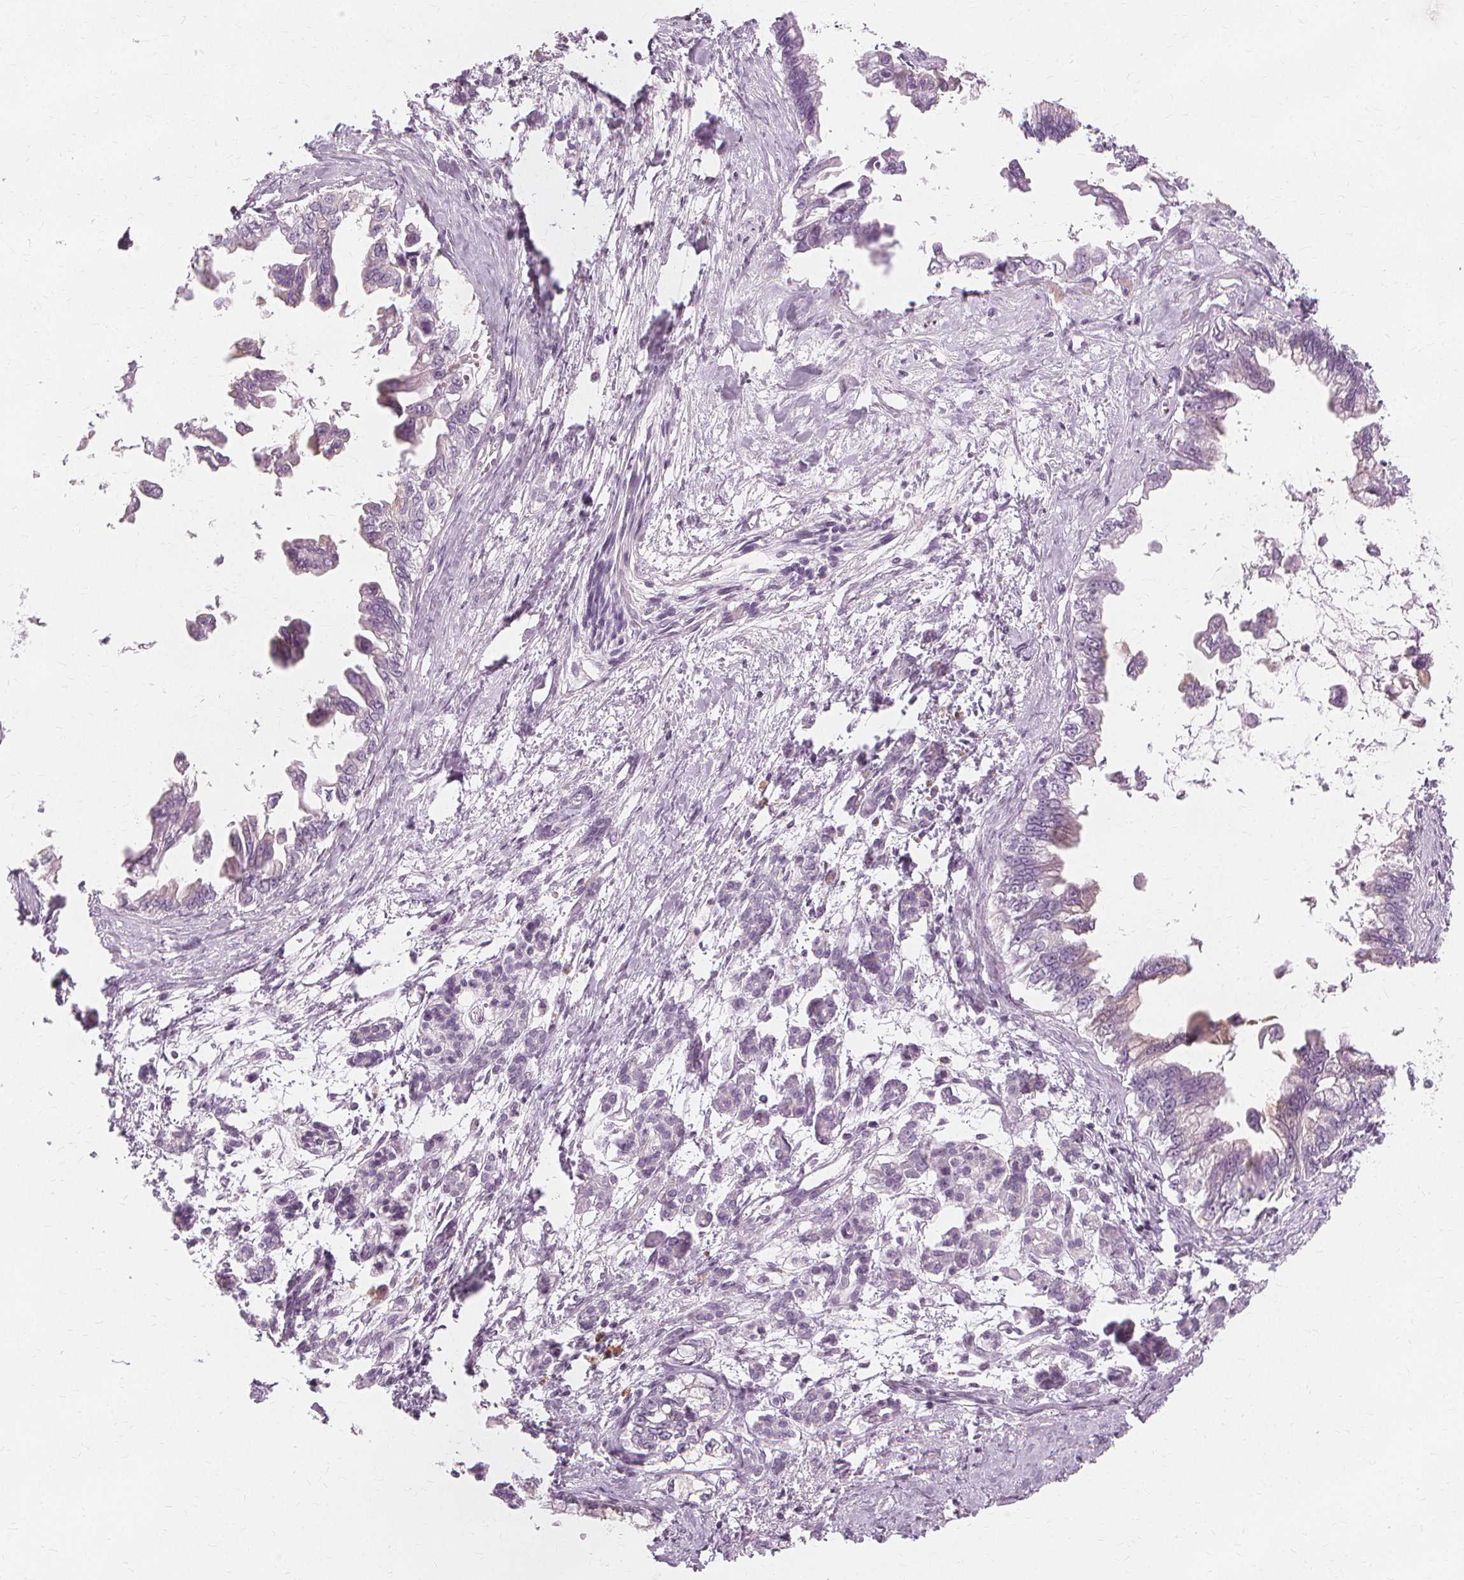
{"staining": {"intensity": "negative", "quantity": "none", "location": "none"}, "tissue": "pancreatic cancer", "cell_type": "Tumor cells", "image_type": "cancer", "snomed": [{"axis": "morphology", "description": "Adenocarcinoma, NOS"}, {"axis": "topography", "description": "Pancreas"}], "caption": "Pancreatic cancer (adenocarcinoma) was stained to show a protein in brown. There is no significant positivity in tumor cells.", "gene": "TFF1", "patient": {"sex": "male", "age": 61}}